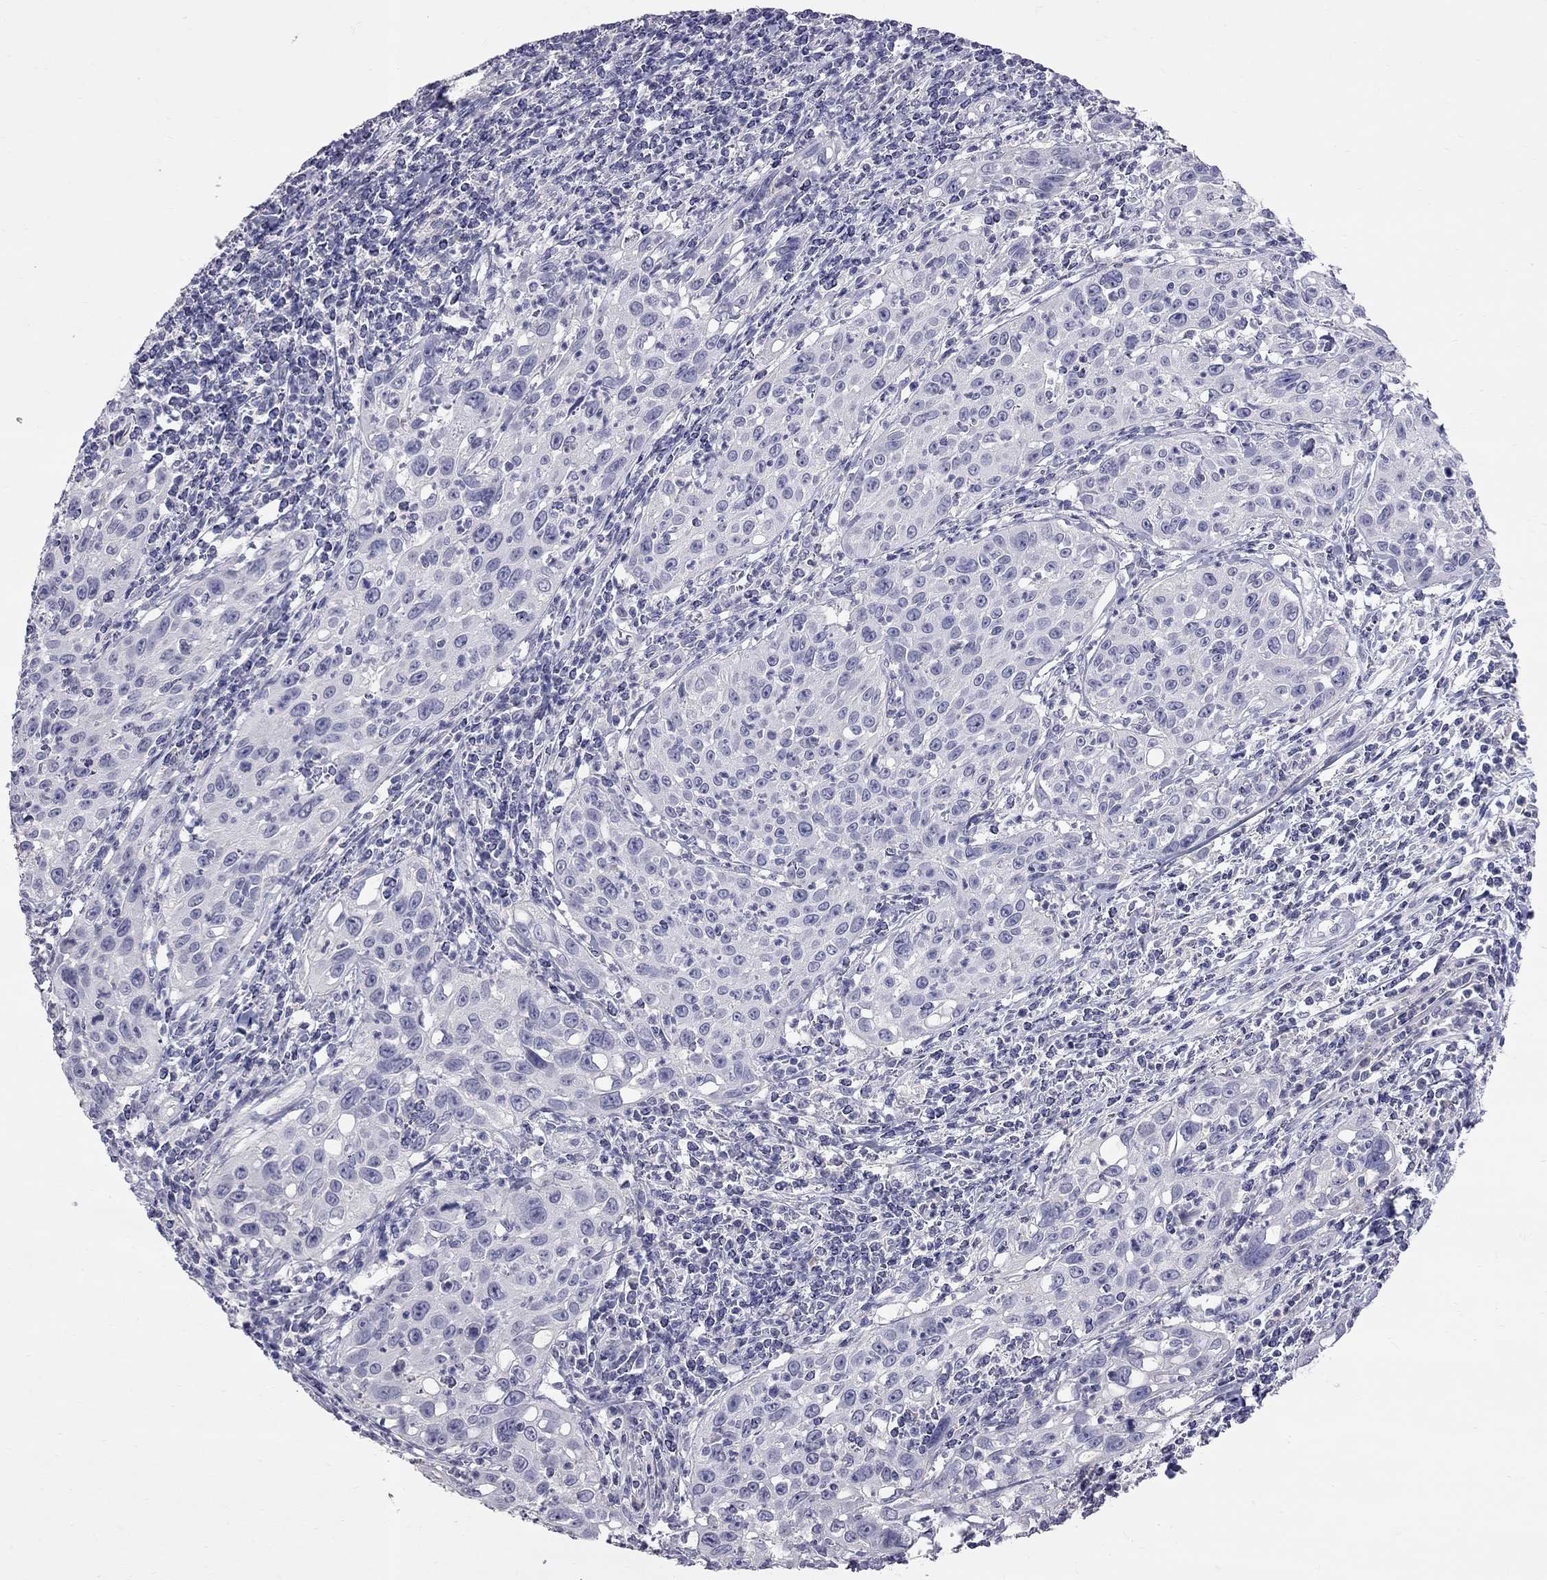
{"staining": {"intensity": "negative", "quantity": "none", "location": "none"}, "tissue": "cervical cancer", "cell_type": "Tumor cells", "image_type": "cancer", "snomed": [{"axis": "morphology", "description": "Squamous cell carcinoma, NOS"}, {"axis": "topography", "description": "Cervix"}], "caption": "Immunohistochemical staining of cervical squamous cell carcinoma reveals no significant expression in tumor cells.", "gene": "CFAP91", "patient": {"sex": "female", "age": 26}}